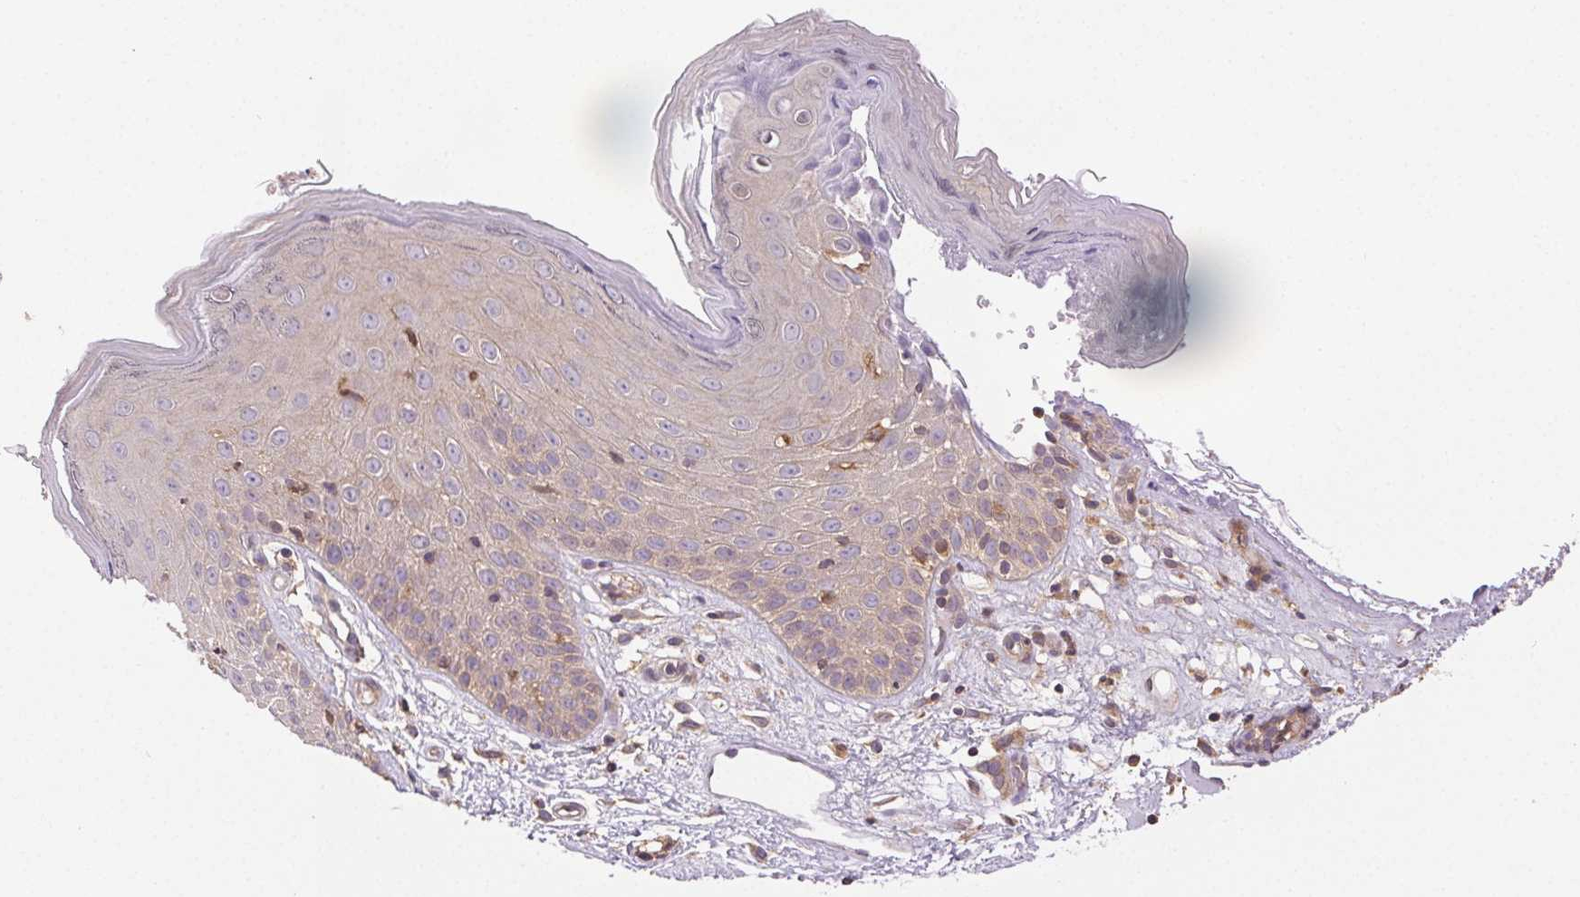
{"staining": {"intensity": "weak", "quantity": "<25%", "location": "cytoplasmic/membranous"}, "tissue": "skin", "cell_type": "Epidermal cells", "image_type": "normal", "snomed": [{"axis": "morphology", "description": "Normal tissue, NOS"}, {"axis": "topography", "description": "Vulva"}], "caption": "Skin was stained to show a protein in brown. There is no significant positivity in epidermal cells. (DAB (3,3'-diaminobenzidine) immunohistochemistry (IHC) with hematoxylin counter stain).", "gene": "GDI1", "patient": {"sex": "female", "age": 68}}